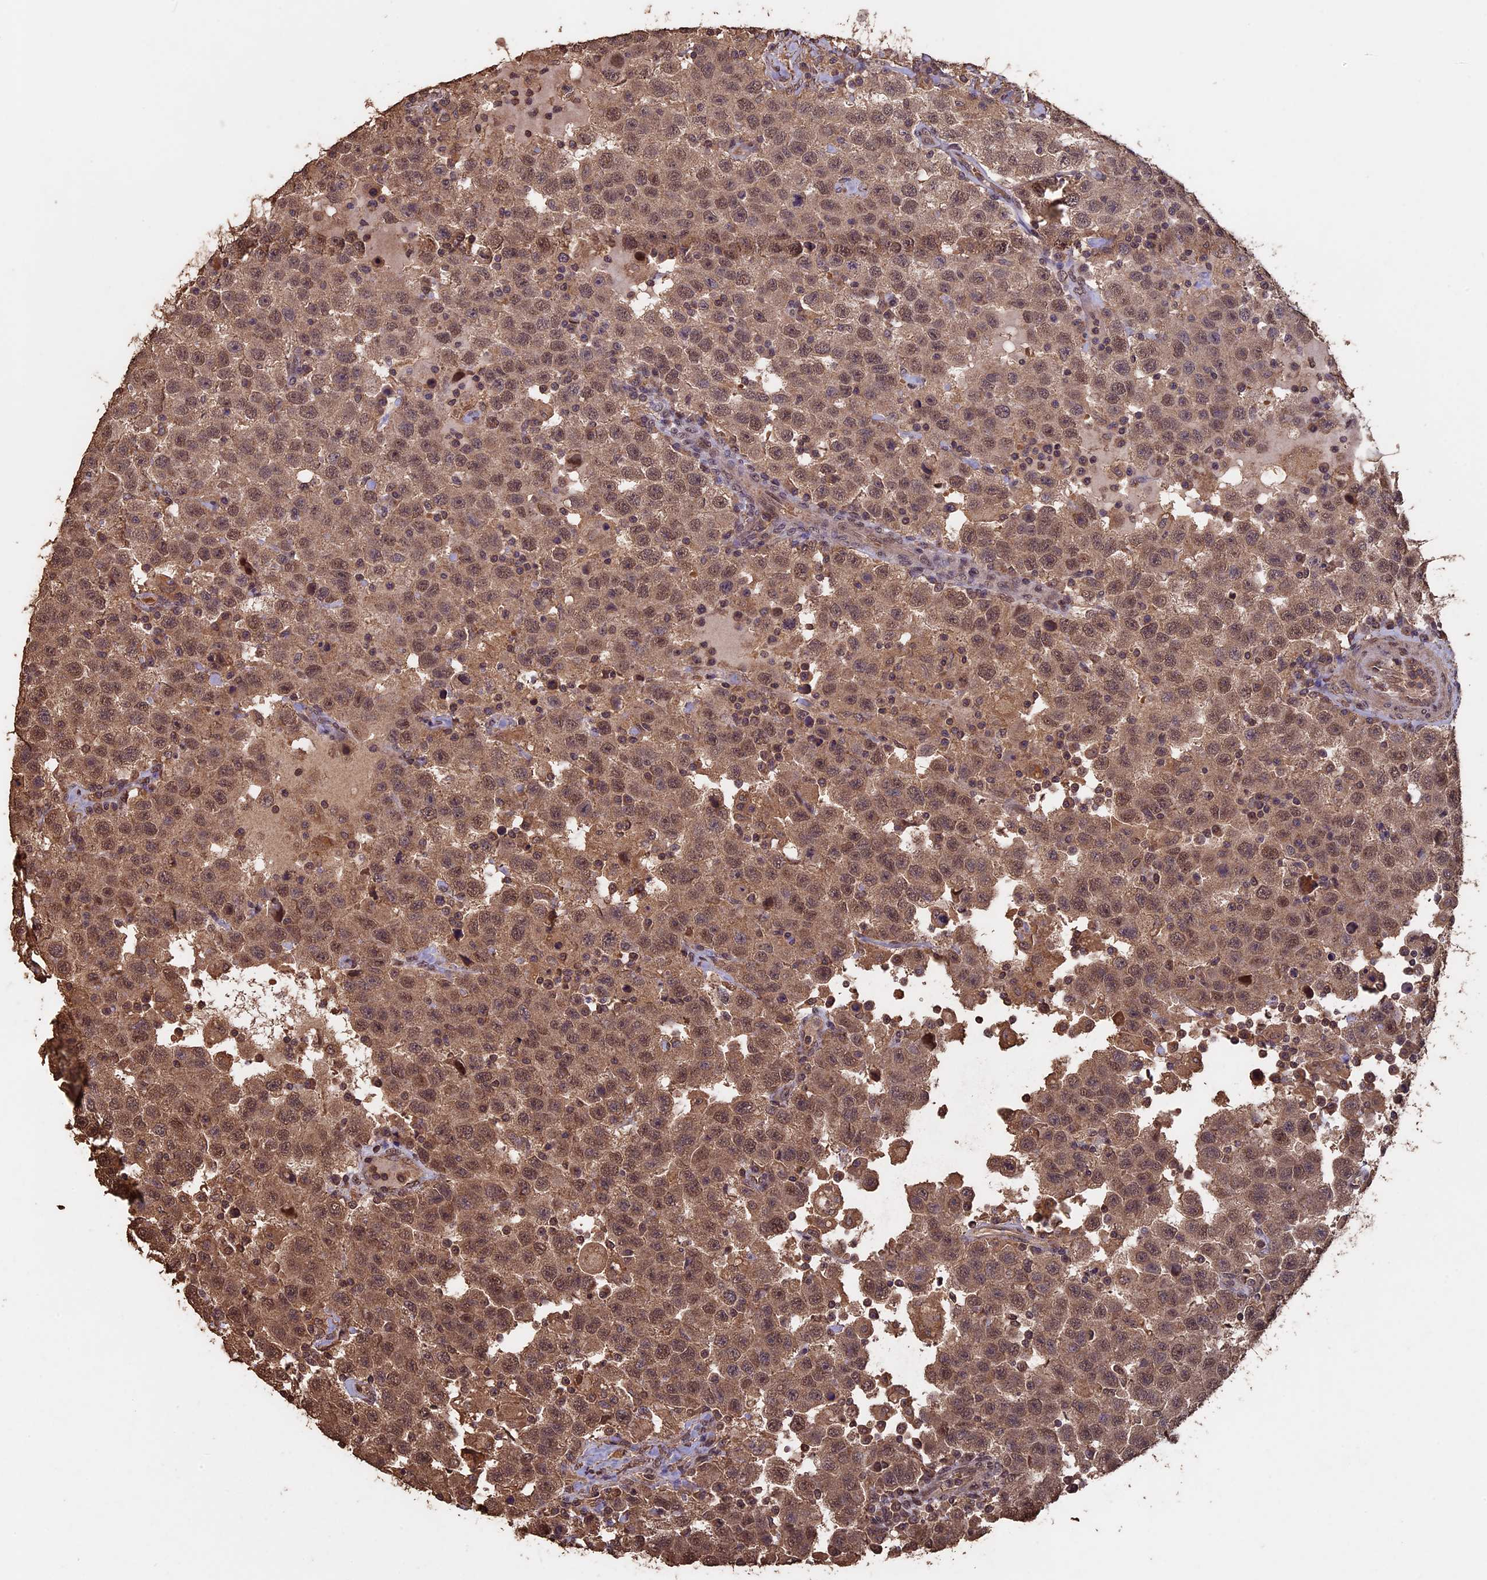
{"staining": {"intensity": "moderate", "quantity": ">75%", "location": "cytoplasmic/membranous,nuclear"}, "tissue": "testis cancer", "cell_type": "Tumor cells", "image_type": "cancer", "snomed": [{"axis": "morphology", "description": "Seminoma, NOS"}, {"axis": "topography", "description": "Testis"}], "caption": "This is a photomicrograph of immunohistochemistry staining of testis cancer, which shows moderate staining in the cytoplasmic/membranous and nuclear of tumor cells.", "gene": "HUNK", "patient": {"sex": "male", "age": 41}}